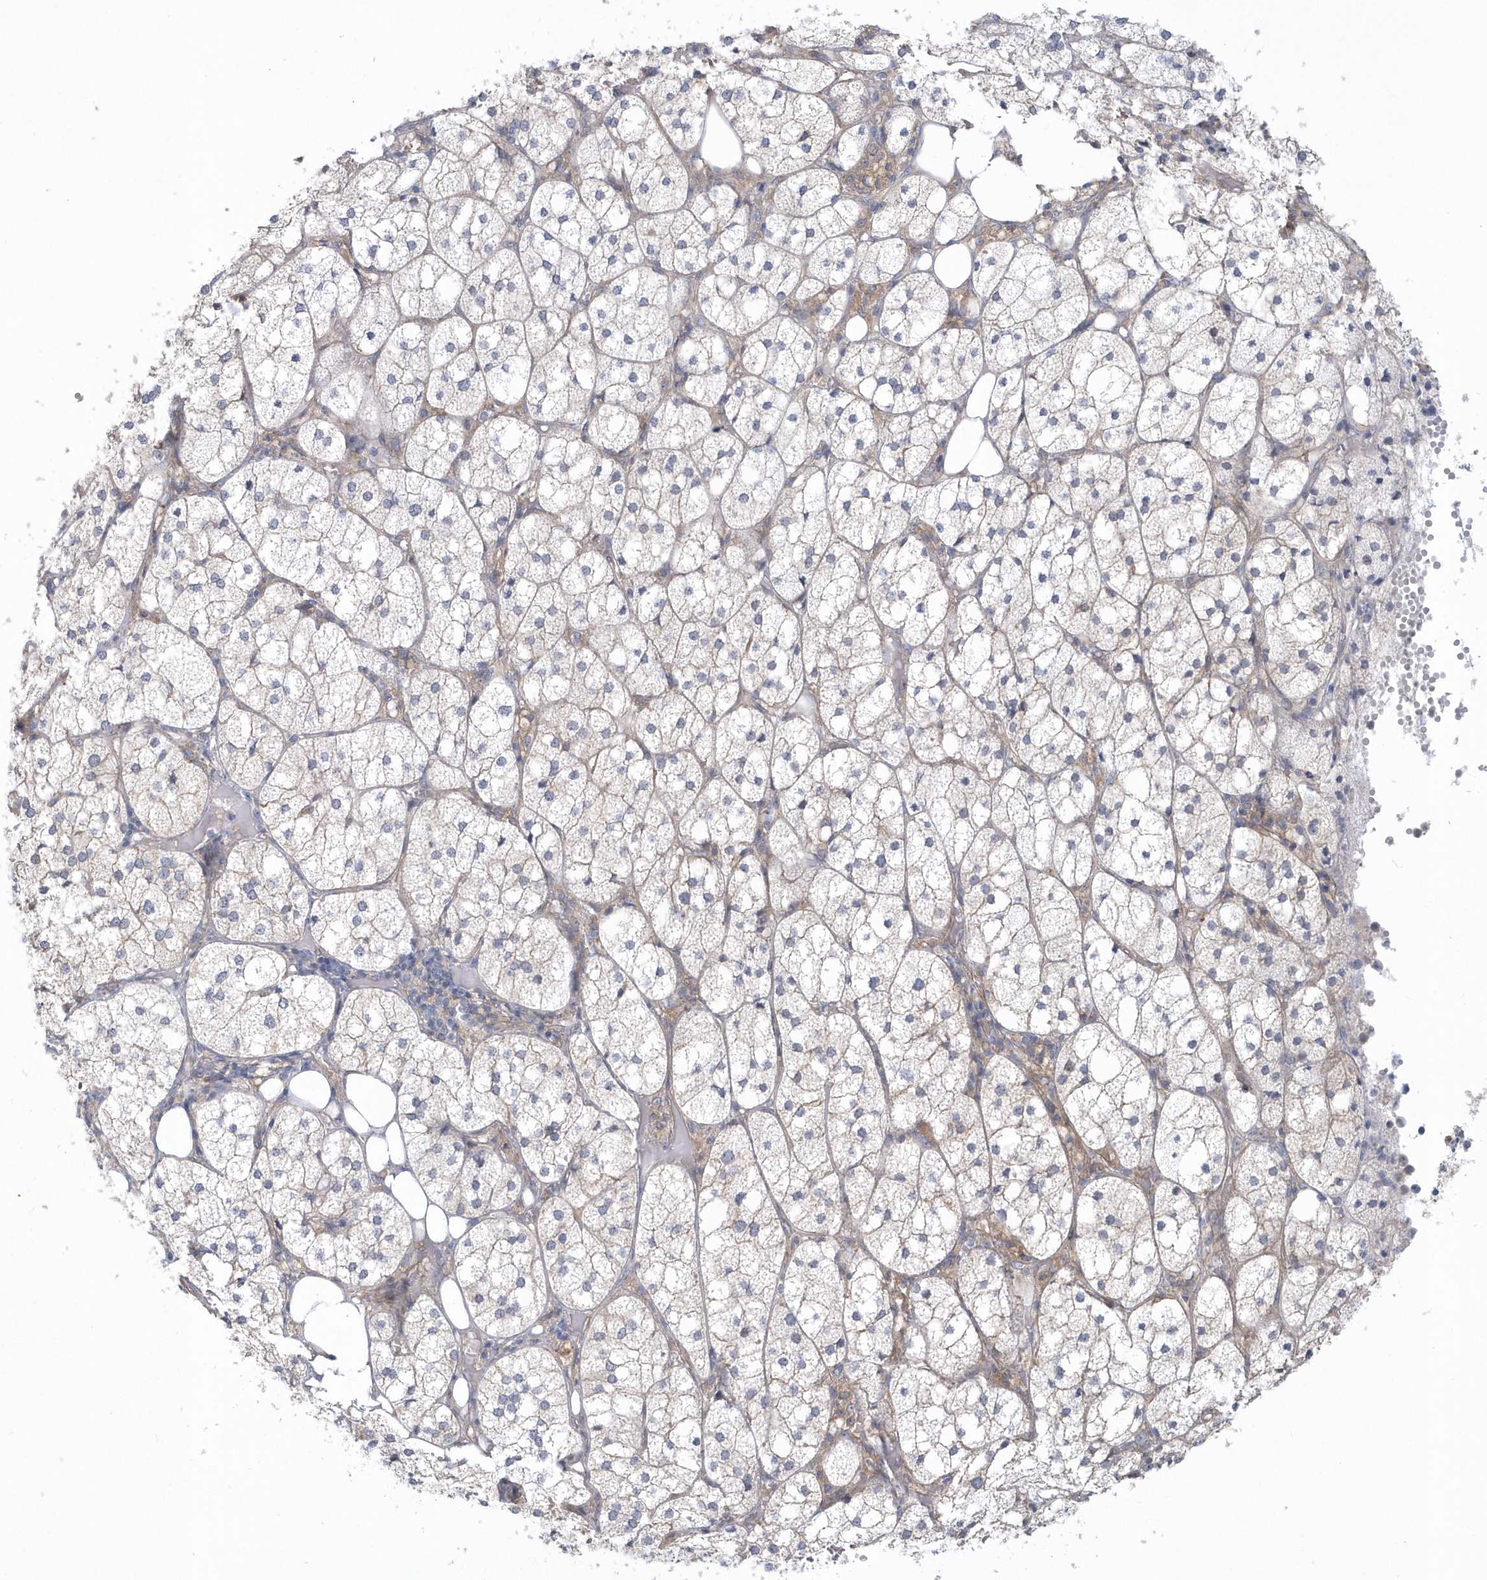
{"staining": {"intensity": "moderate", "quantity": "25%-75%", "location": "cytoplasmic/membranous"}, "tissue": "adrenal gland", "cell_type": "Glandular cells", "image_type": "normal", "snomed": [{"axis": "morphology", "description": "Normal tissue, NOS"}, {"axis": "topography", "description": "Adrenal gland"}], "caption": "A photomicrograph of adrenal gland stained for a protein shows moderate cytoplasmic/membranous brown staining in glandular cells. The staining was performed using DAB (3,3'-diaminobenzidine), with brown indicating positive protein expression. Nuclei are stained blue with hematoxylin.", "gene": "RAI14", "patient": {"sex": "female", "age": 61}}